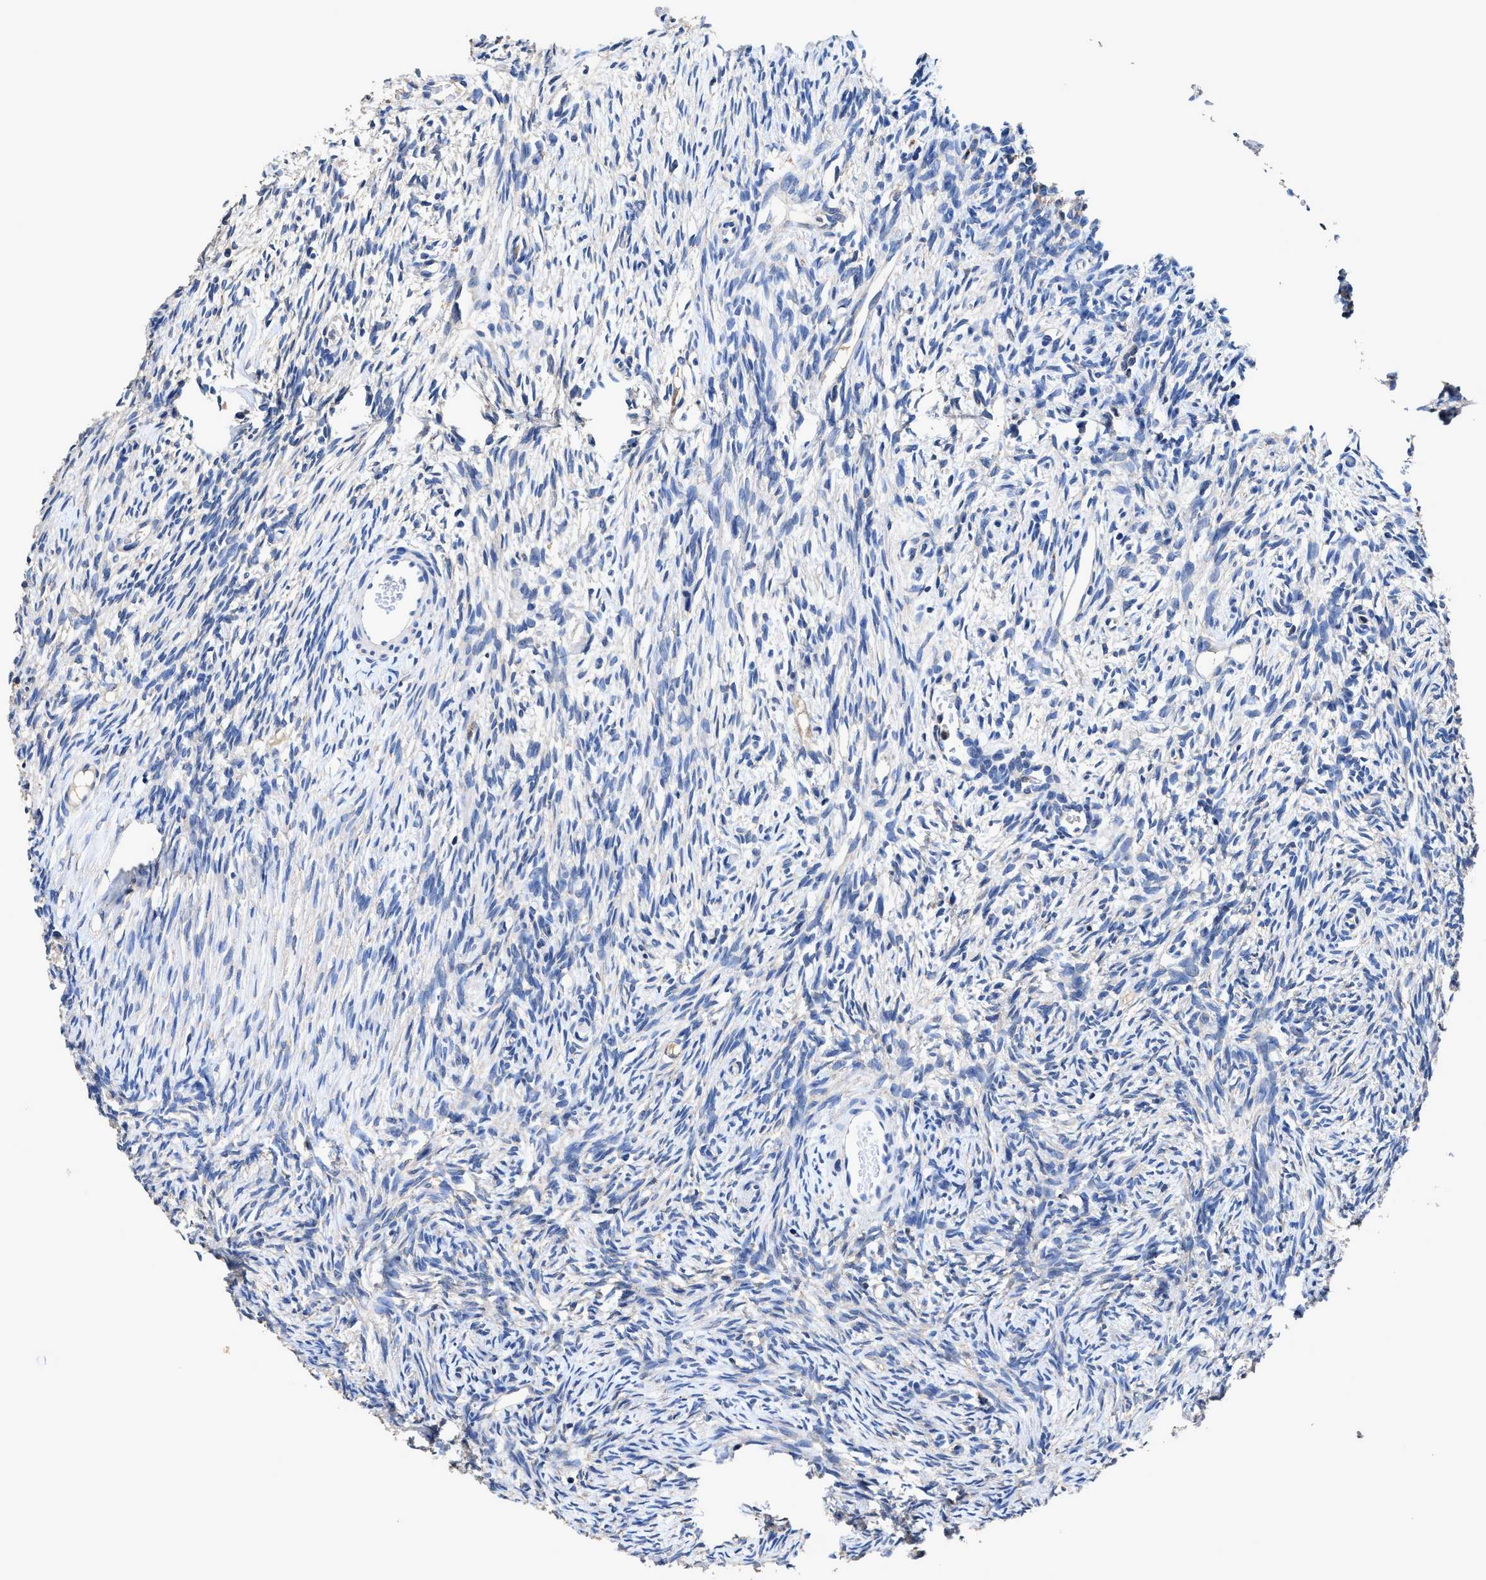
{"staining": {"intensity": "negative", "quantity": "none", "location": "none"}, "tissue": "ovary", "cell_type": "Ovarian stroma cells", "image_type": "normal", "snomed": [{"axis": "morphology", "description": "Normal tissue, NOS"}, {"axis": "topography", "description": "Ovary"}], "caption": "Immunohistochemical staining of normal human ovary demonstrates no significant positivity in ovarian stroma cells. (Stains: DAB IHC with hematoxylin counter stain, Microscopy: brightfield microscopy at high magnification).", "gene": "UBR4", "patient": {"sex": "female", "age": 33}}